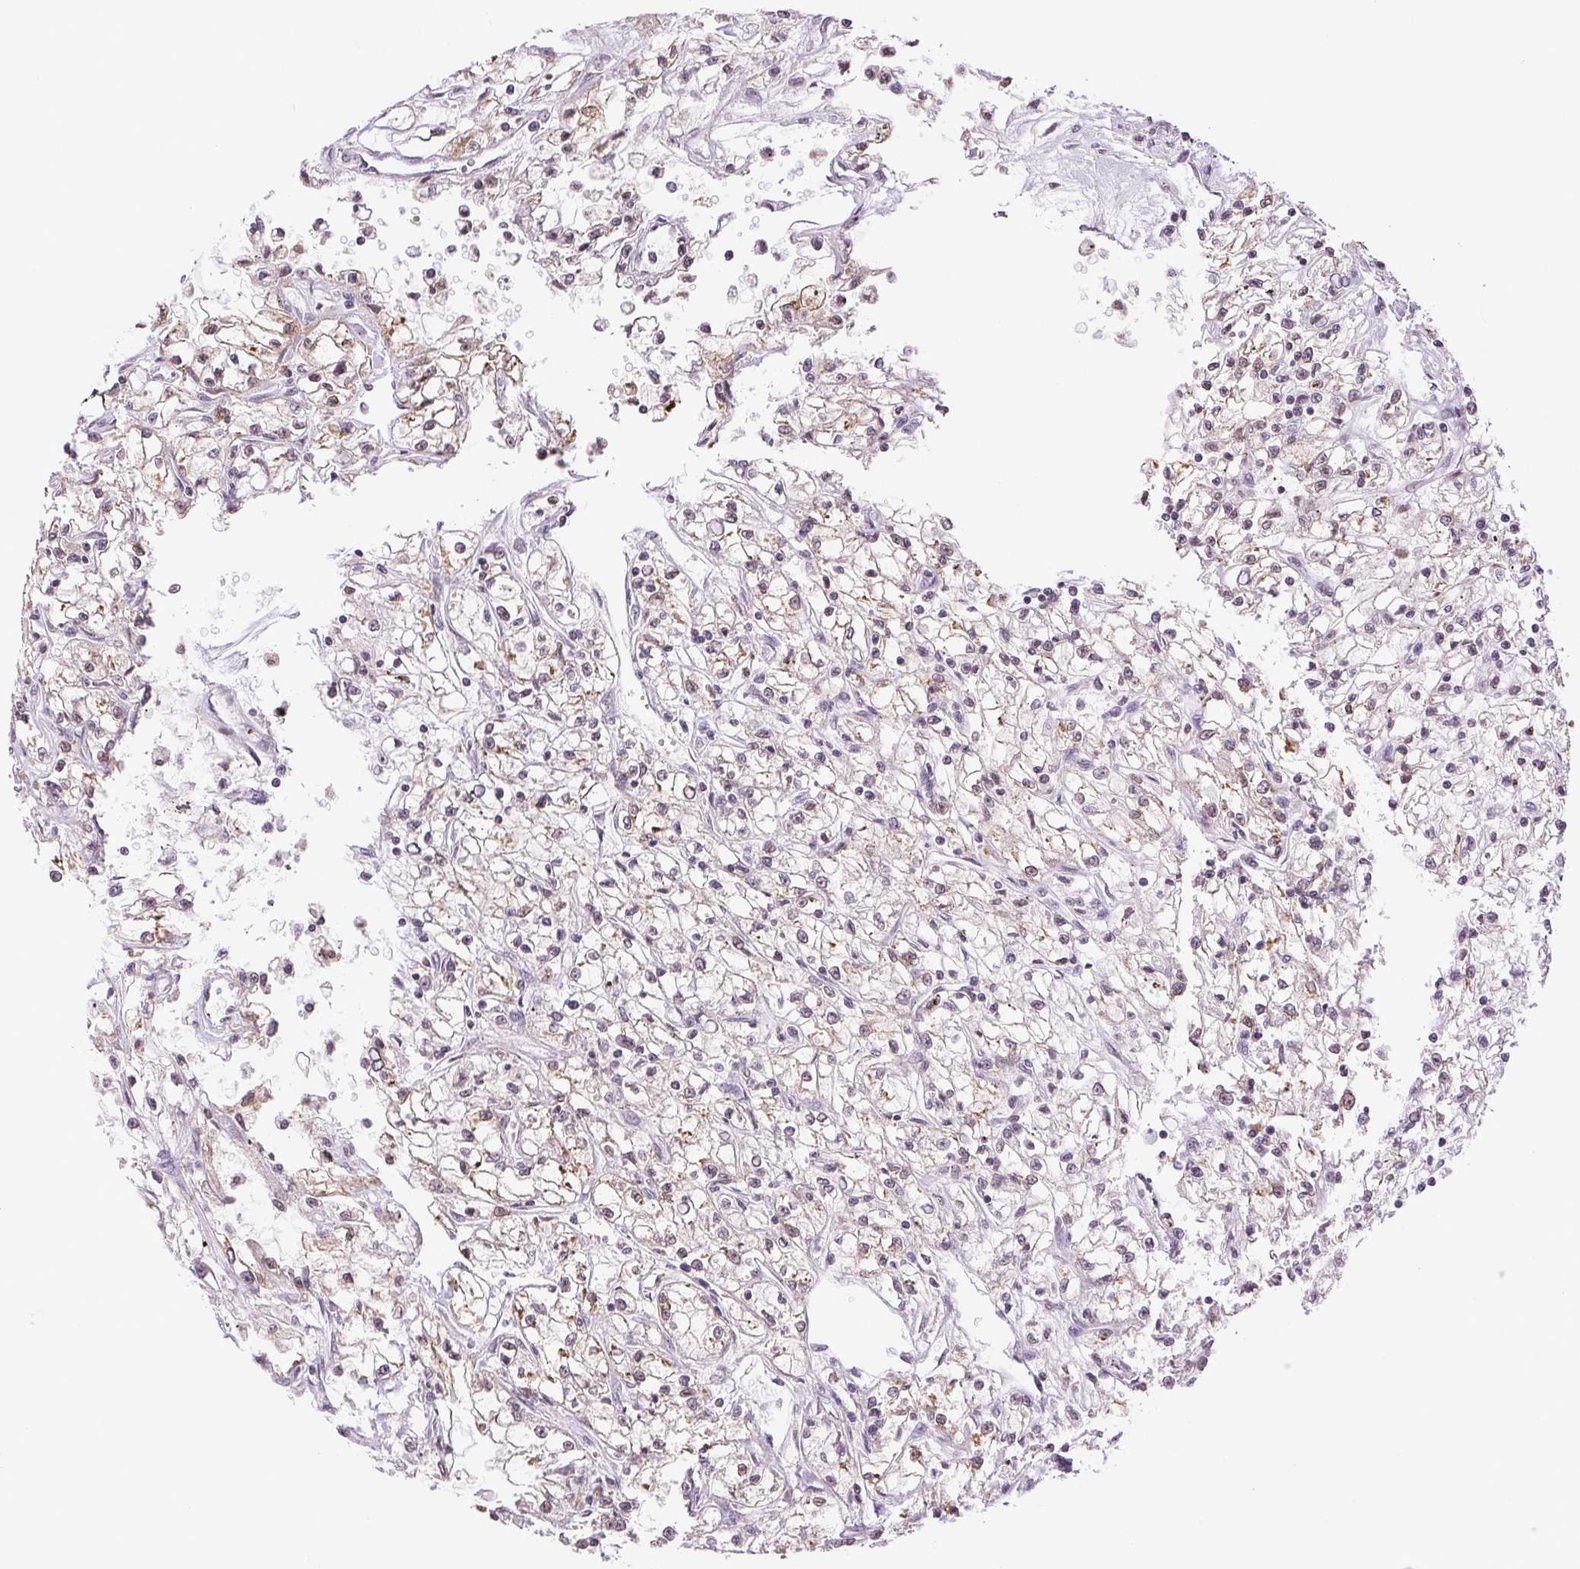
{"staining": {"intensity": "weak", "quantity": "<25%", "location": "cytoplasmic/membranous"}, "tissue": "renal cancer", "cell_type": "Tumor cells", "image_type": "cancer", "snomed": [{"axis": "morphology", "description": "Adenocarcinoma, NOS"}, {"axis": "topography", "description": "Kidney"}], "caption": "Human renal cancer (adenocarcinoma) stained for a protein using immunohistochemistry reveals no expression in tumor cells.", "gene": "TNNT3", "patient": {"sex": "female", "age": 59}}